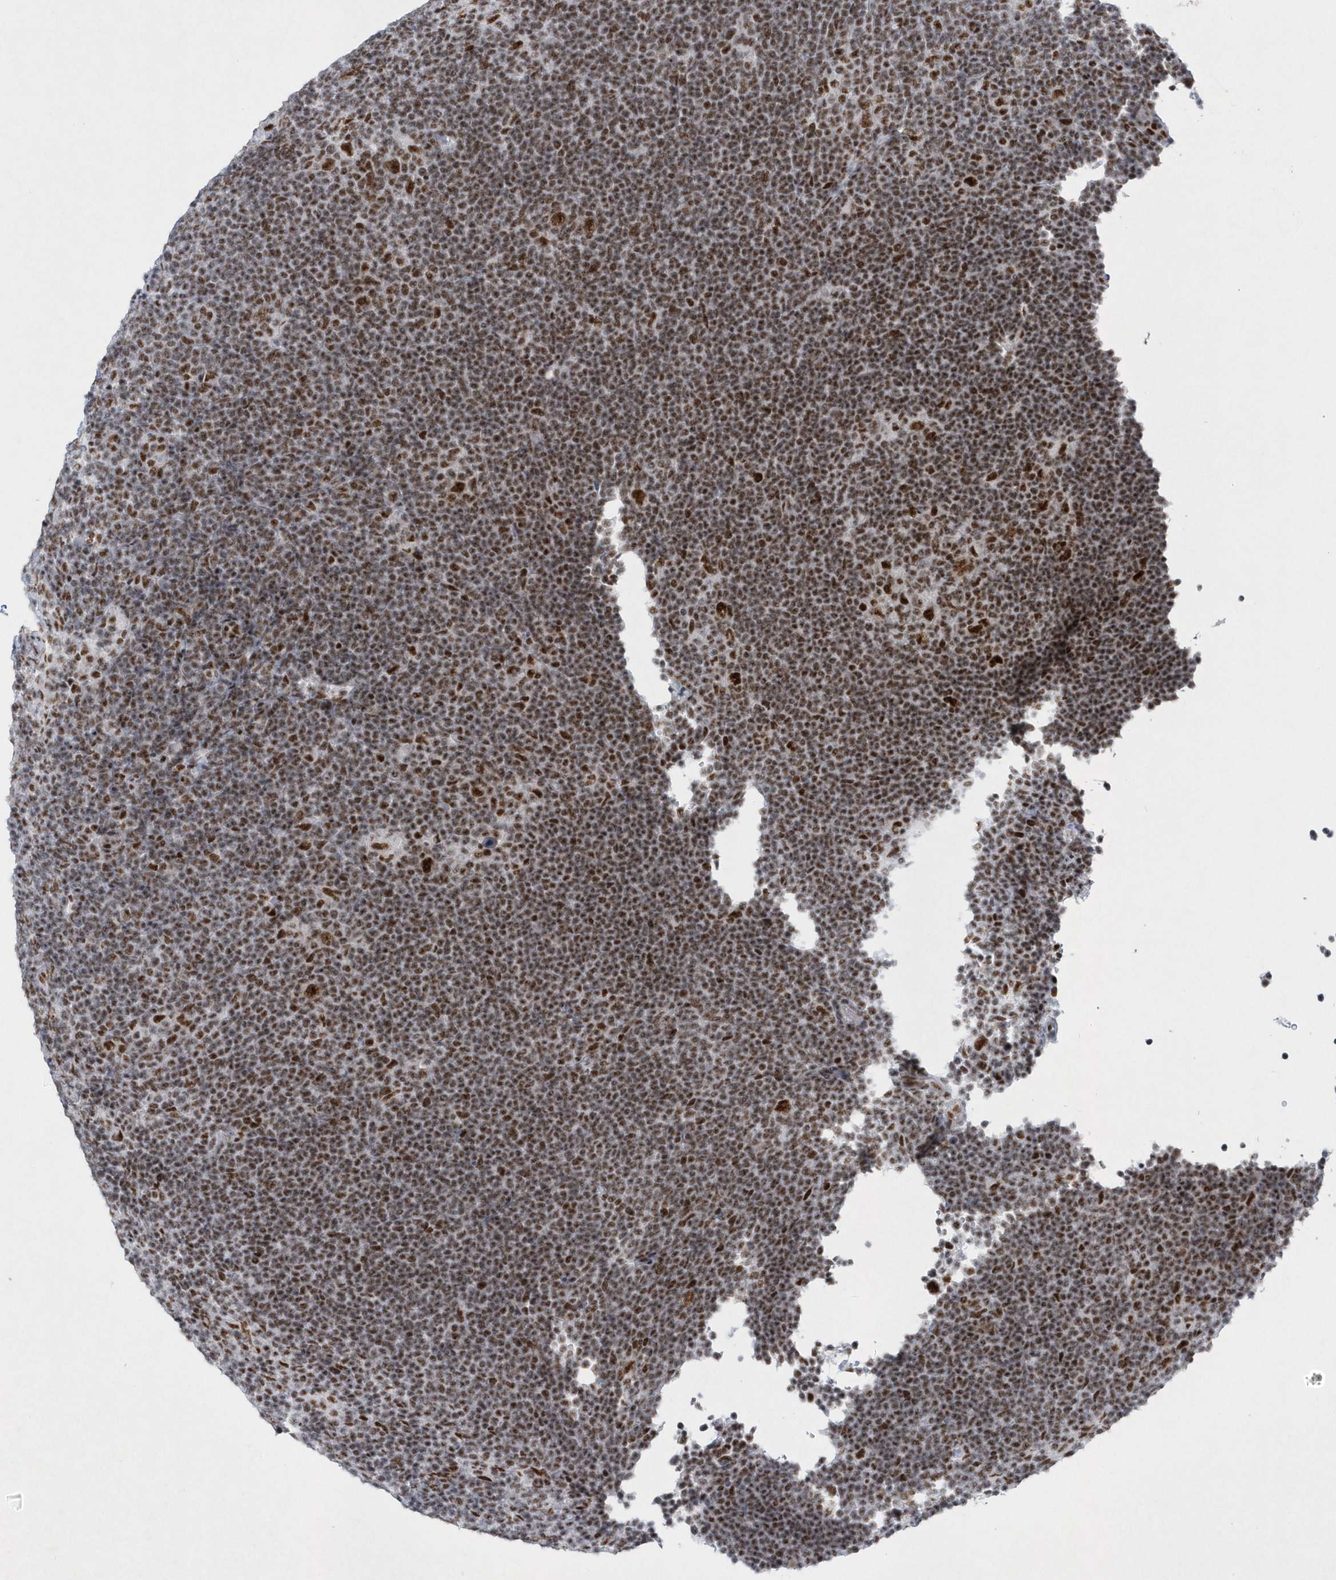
{"staining": {"intensity": "strong", "quantity": ">75%", "location": "nuclear"}, "tissue": "lymphoma", "cell_type": "Tumor cells", "image_type": "cancer", "snomed": [{"axis": "morphology", "description": "Hodgkin's disease, NOS"}, {"axis": "topography", "description": "Lymph node"}], "caption": "Immunohistochemical staining of lymphoma reveals high levels of strong nuclear protein positivity in approximately >75% of tumor cells.", "gene": "DCLRE1A", "patient": {"sex": "female", "age": 57}}